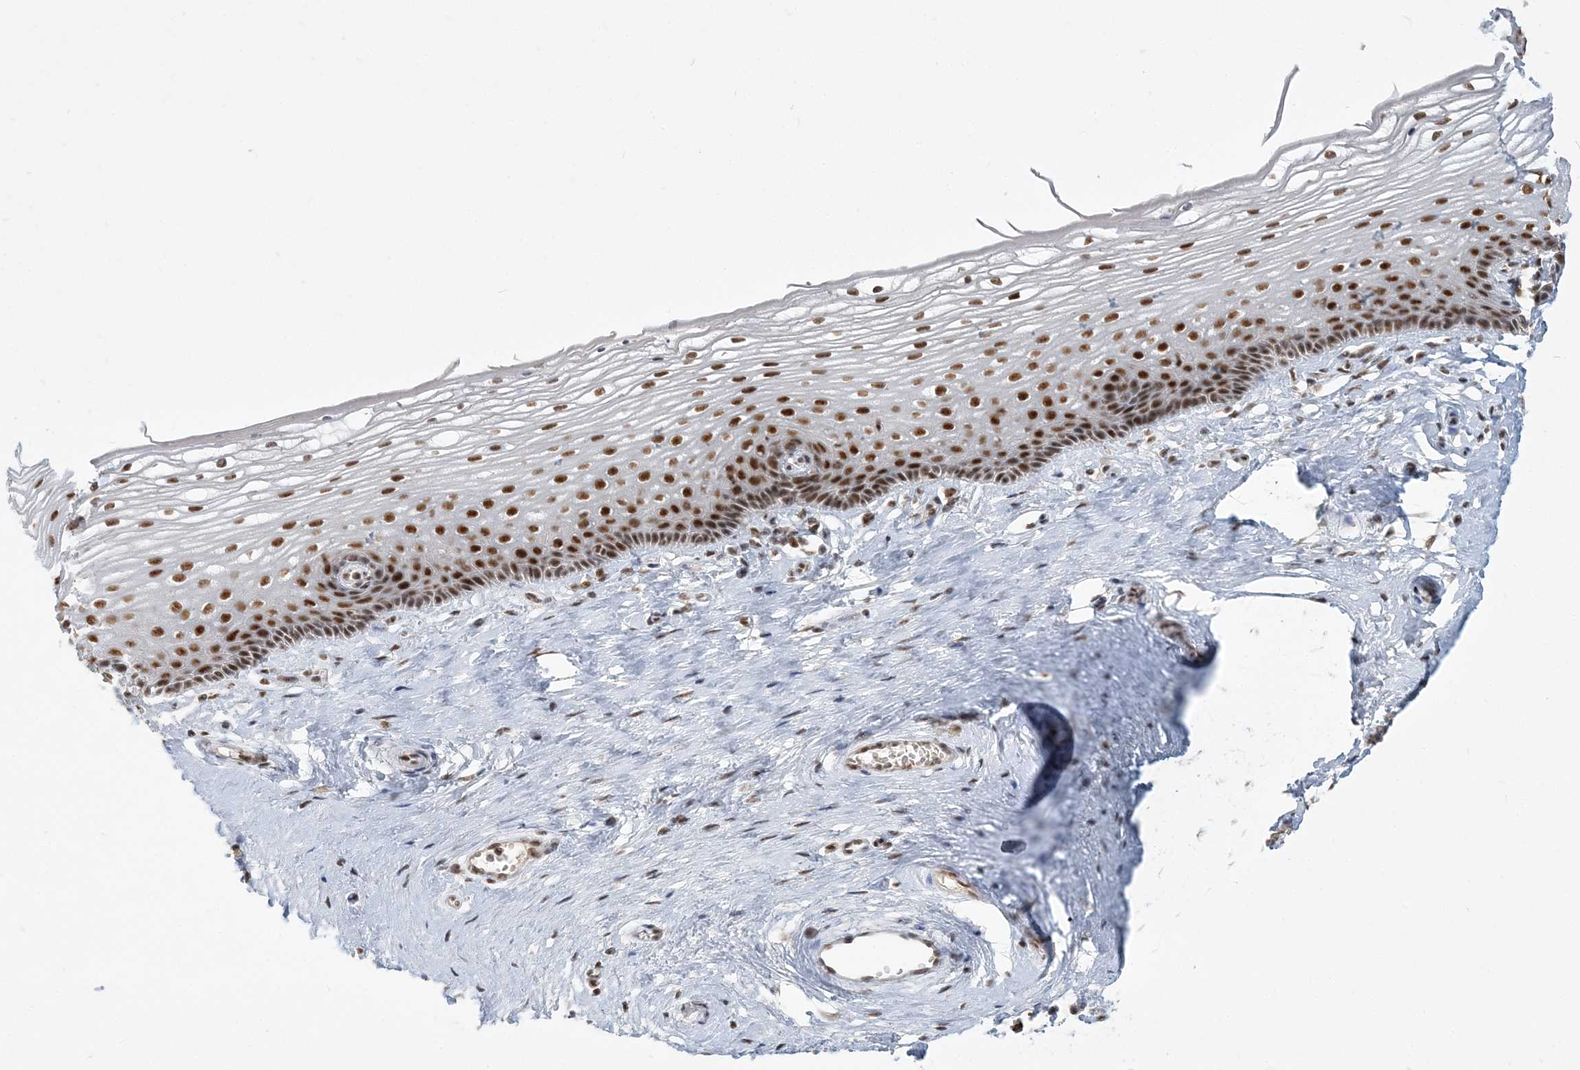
{"staining": {"intensity": "strong", "quantity": ">75%", "location": "nuclear"}, "tissue": "vagina", "cell_type": "Squamous epithelial cells", "image_type": "normal", "snomed": [{"axis": "morphology", "description": "Normal tissue, NOS"}, {"axis": "topography", "description": "Vagina"}], "caption": "IHC image of benign vagina: human vagina stained using IHC exhibits high levels of strong protein expression localized specifically in the nuclear of squamous epithelial cells, appearing as a nuclear brown color.", "gene": "PLRG1", "patient": {"sex": "female", "age": 46}}